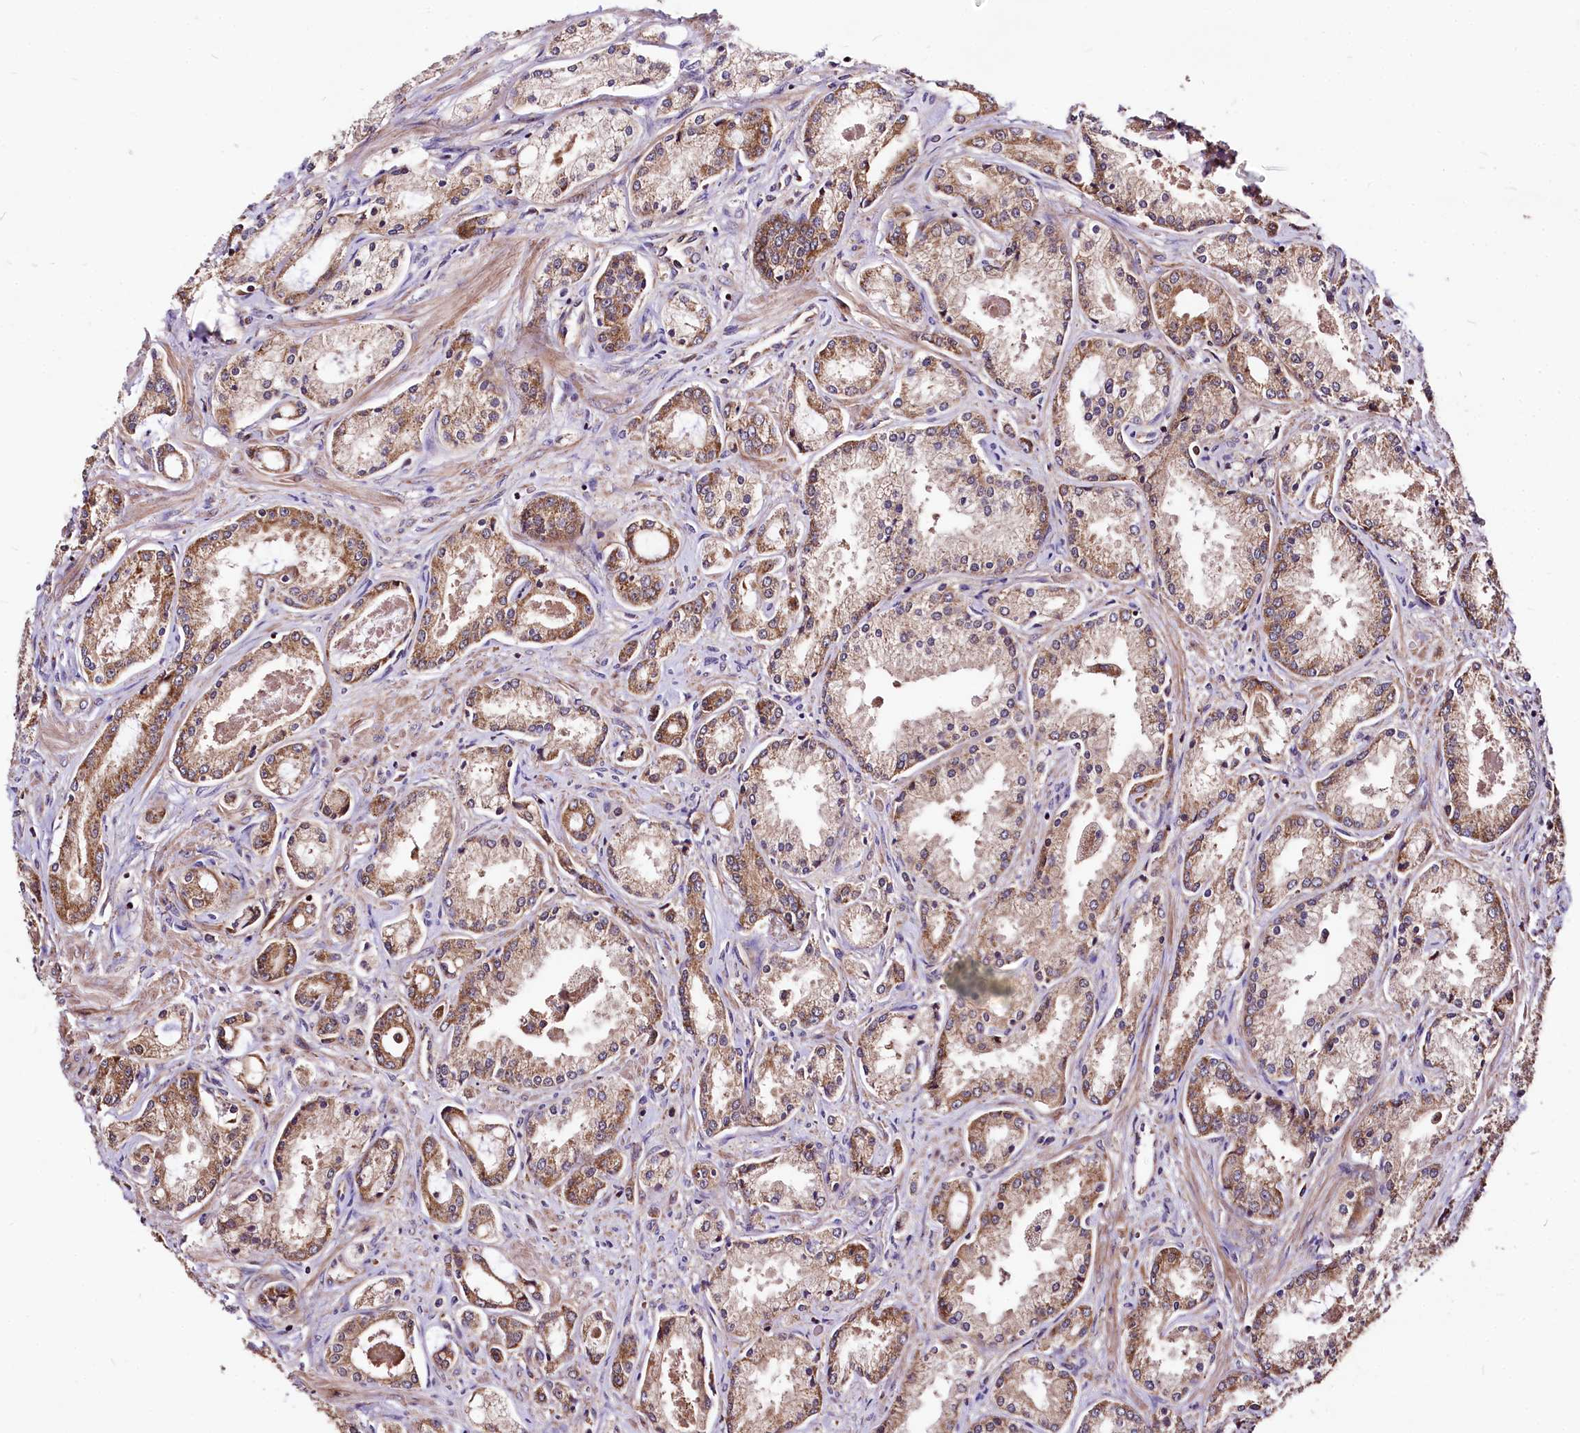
{"staining": {"intensity": "moderate", "quantity": ">75%", "location": "cytoplasmic/membranous"}, "tissue": "prostate cancer", "cell_type": "Tumor cells", "image_type": "cancer", "snomed": [{"axis": "morphology", "description": "Adenocarcinoma, Low grade"}, {"axis": "topography", "description": "Prostate"}], "caption": "An immunohistochemistry photomicrograph of neoplastic tissue is shown. Protein staining in brown shows moderate cytoplasmic/membranous positivity in prostate cancer within tumor cells. (Brightfield microscopy of DAB IHC at high magnification).", "gene": "LRSAM1", "patient": {"sex": "male", "age": 68}}